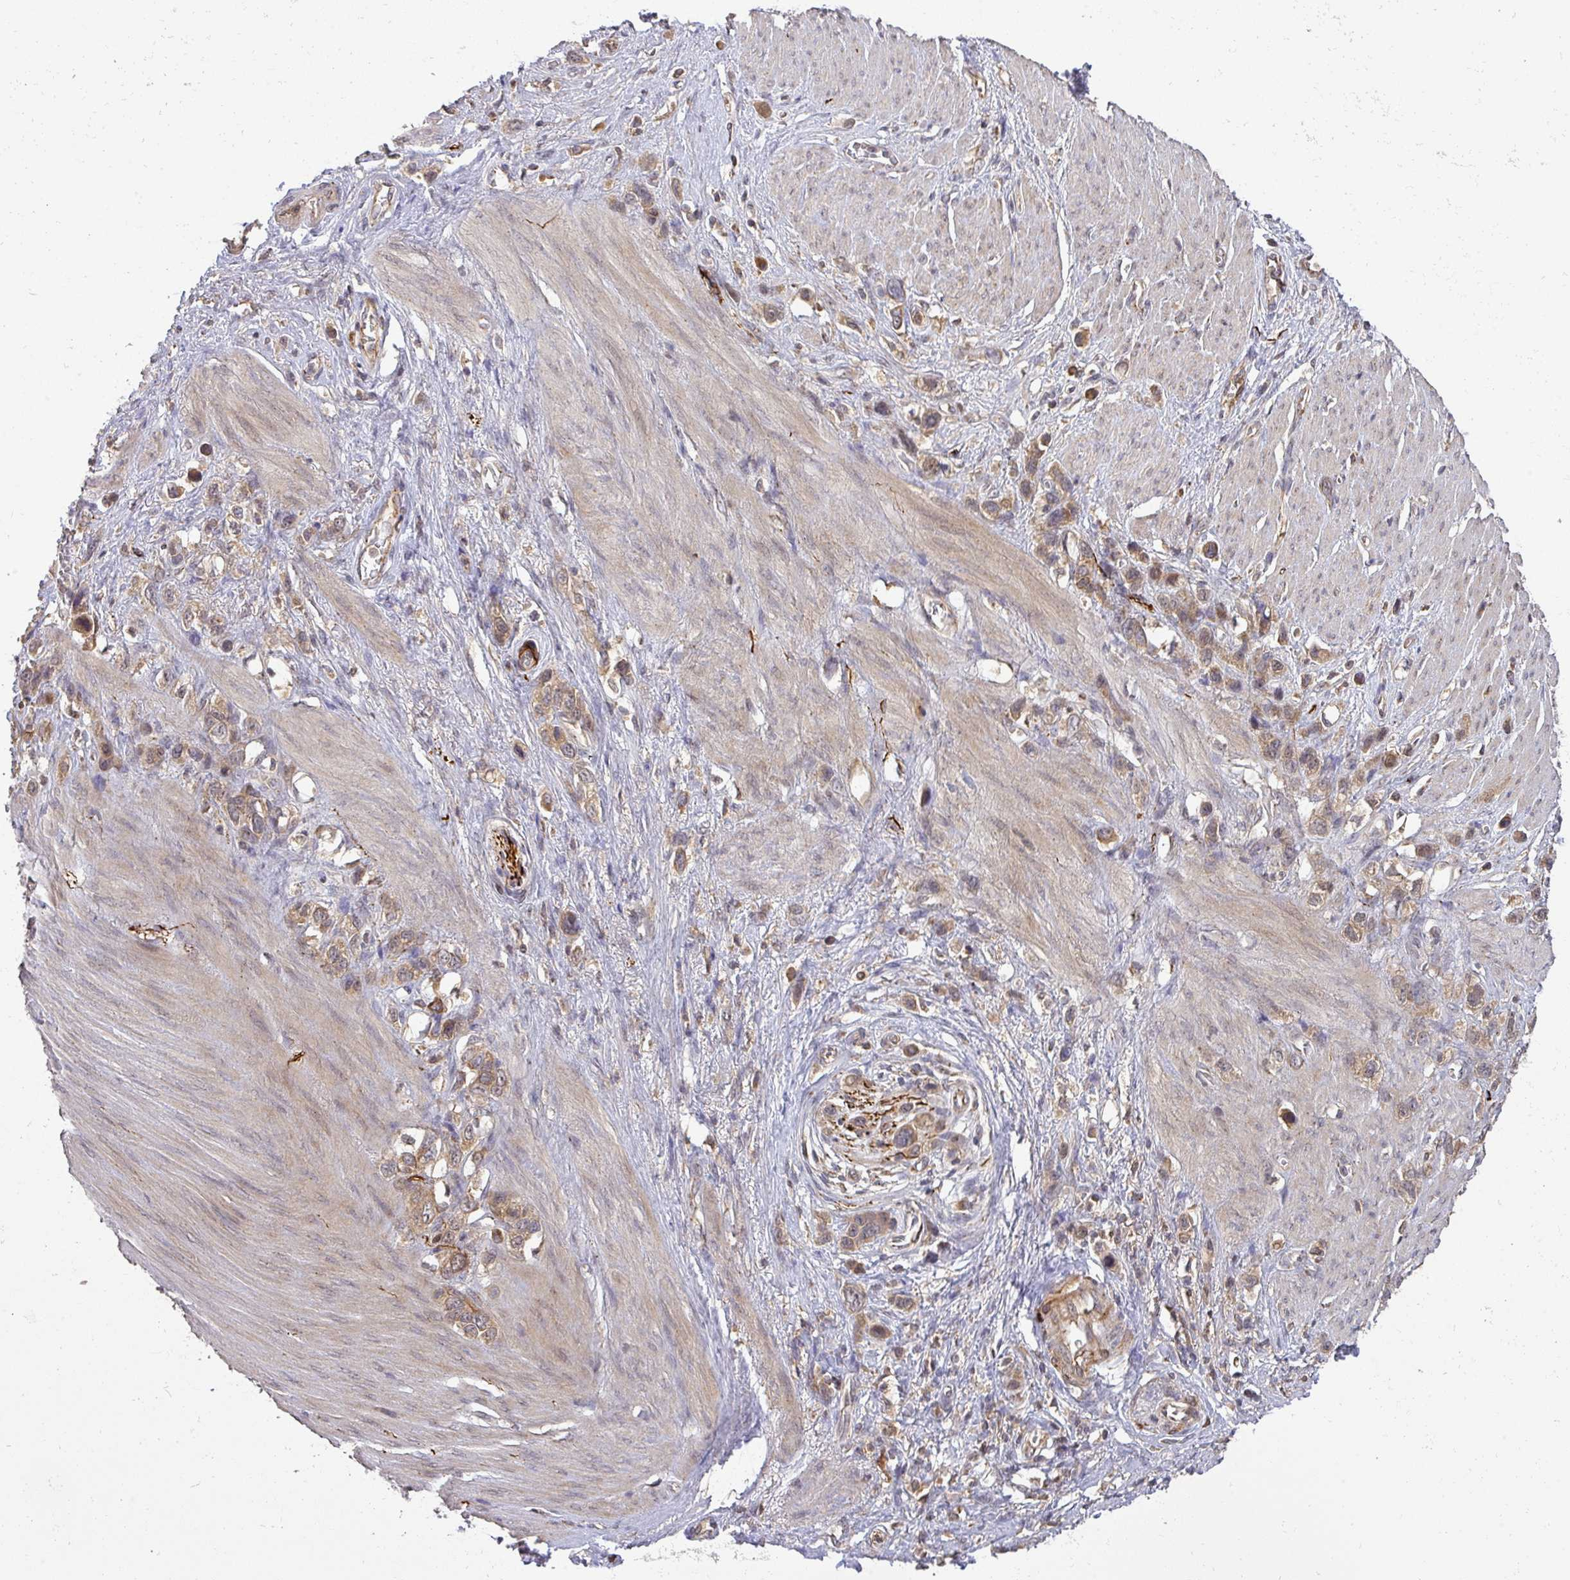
{"staining": {"intensity": "moderate", "quantity": ">75%", "location": "cytoplasmic/membranous"}, "tissue": "stomach cancer", "cell_type": "Tumor cells", "image_type": "cancer", "snomed": [{"axis": "morphology", "description": "Adenocarcinoma, NOS"}, {"axis": "topography", "description": "Stomach"}], "caption": "Protein staining exhibits moderate cytoplasmic/membranous expression in about >75% of tumor cells in stomach cancer.", "gene": "CCDC121", "patient": {"sex": "female", "age": 65}}